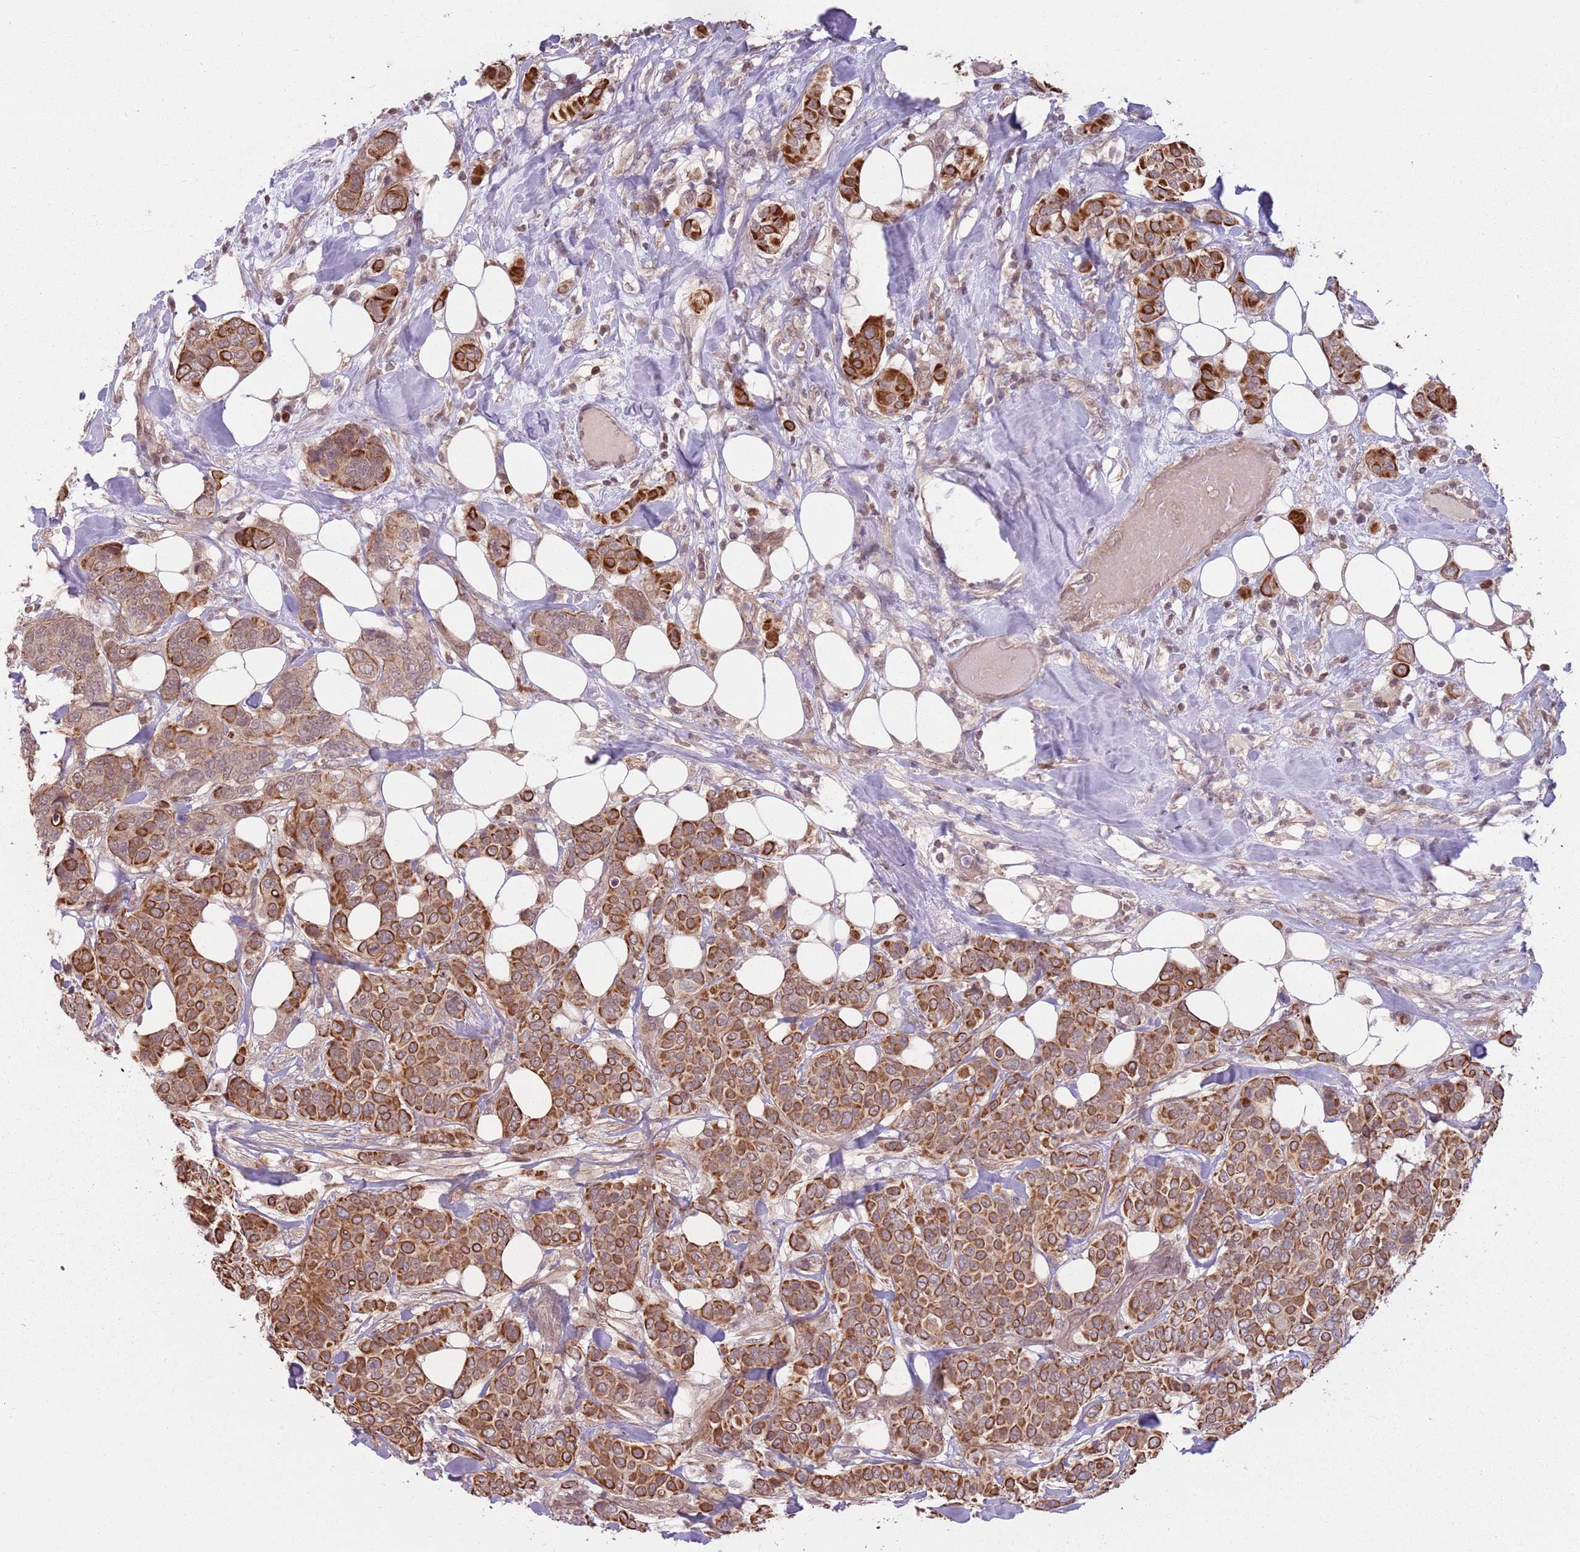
{"staining": {"intensity": "strong", "quantity": ">75%", "location": "cytoplasmic/membranous"}, "tissue": "breast cancer", "cell_type": "Tumor cells", "image_type": "cancer", "snomed": [{"axis": "morphology", "description": "Lobular carcinoma"}, {"axis": "topography", "description": "Breast"}], "caption": "About >75% of tumor cells in human breast cancer (lobular carcinoma) show strong cytoplasmic/membranous protein positivity as visualized by brown immunohistochemical staining.", "gene": "CCDC154", "patient": {"sex": "female", "age": 51}}